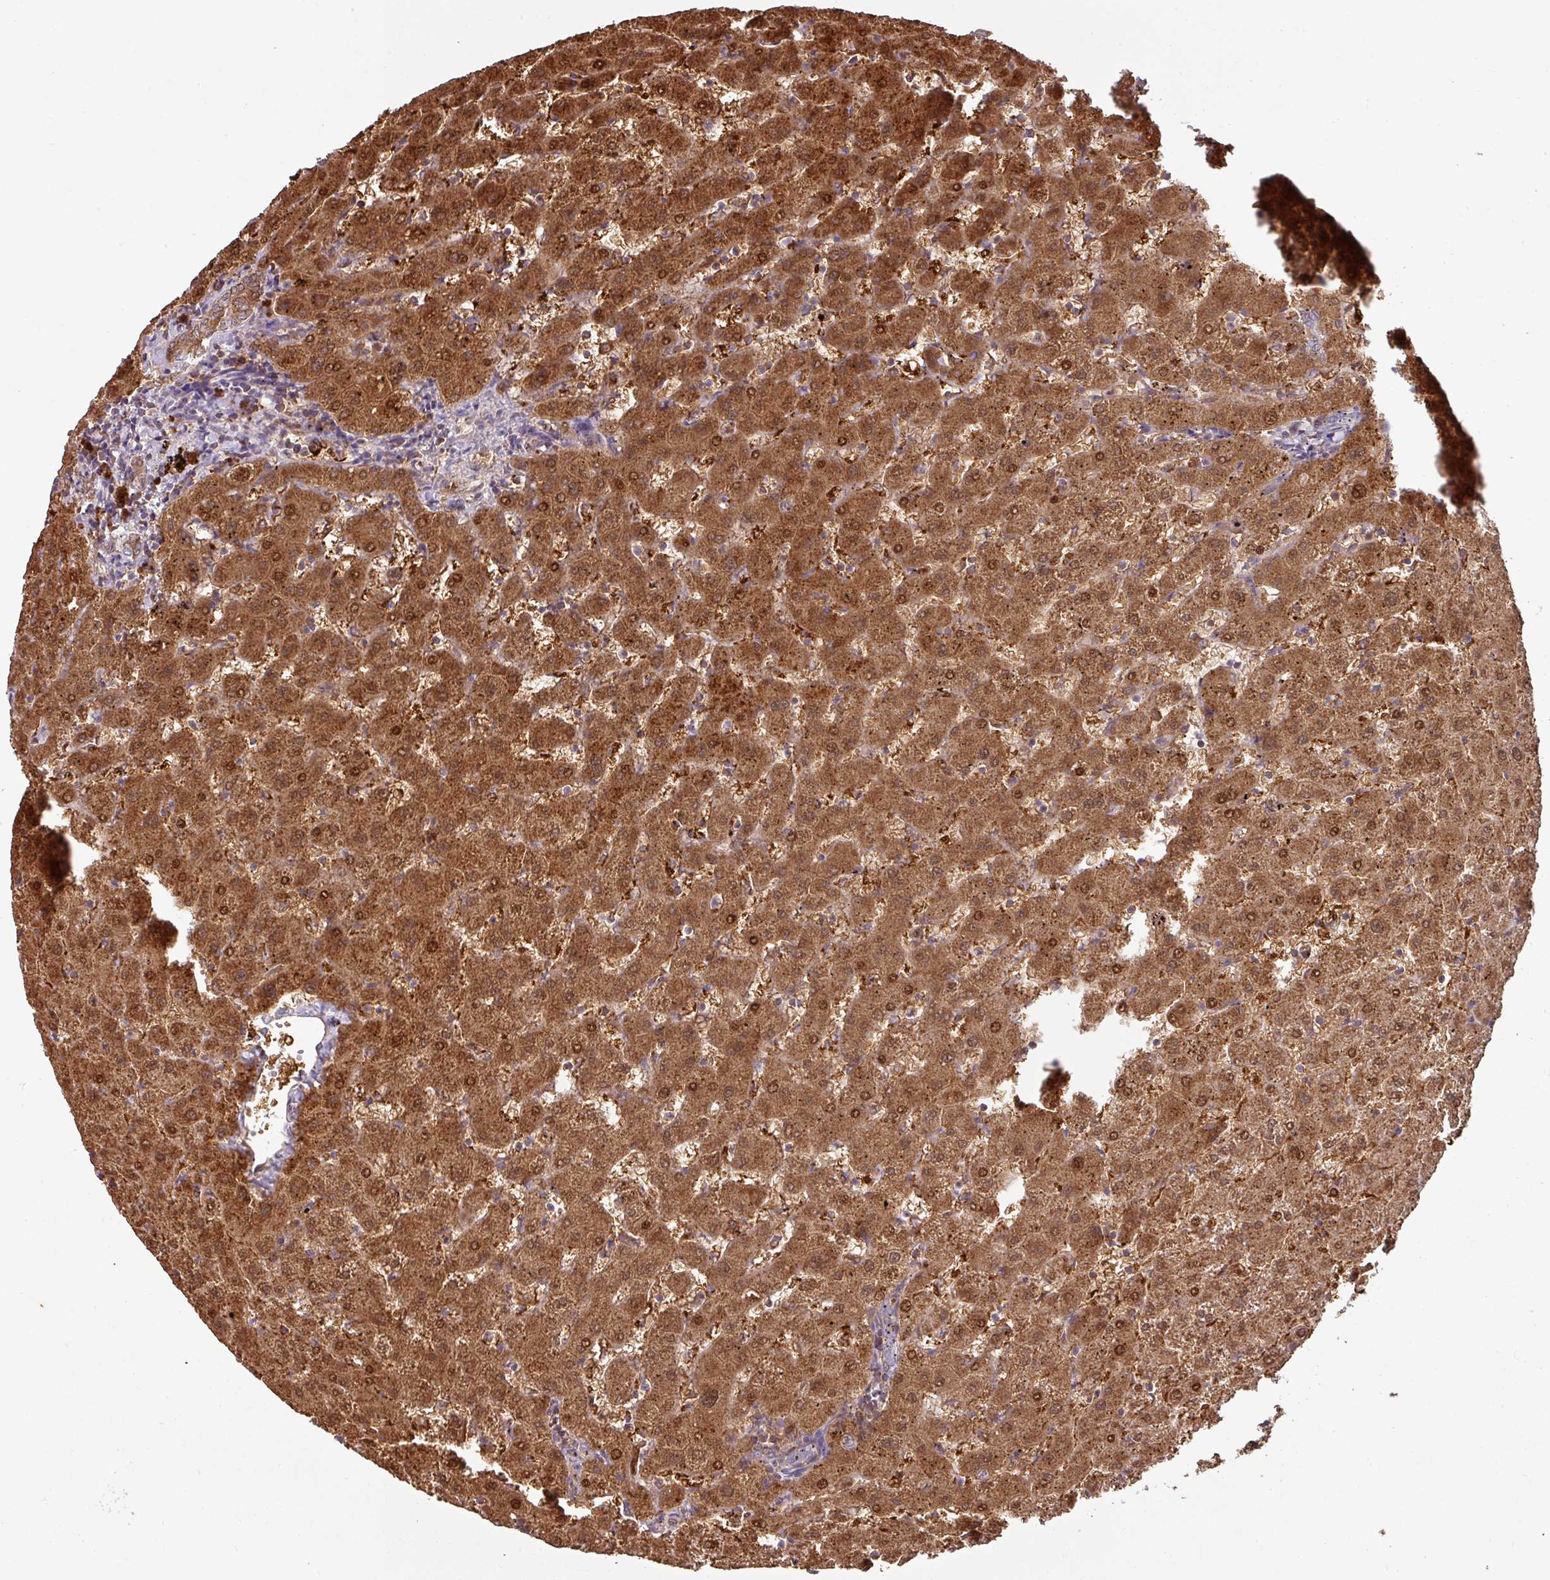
{"staining": {"intensity": "moderate", "quantity": "<25%", "location": "cytoplasmic/membranous"}, "tissue": "liver", "cell_type": "Cholangiocytes", "image_type": "normal", "snomed": [{"axis": "morphology", "description": "Normal tissue, NOS"}, {"axis": "topography", "description": "Liver"}], "caption": "Liver stained for a protein (brown) reveals moderate cytoplasmic/membranous positive staining in about <25% of cholangiocytes.", "gene": "ZNF266", "patient": {"sex": "female", "age": 63}}